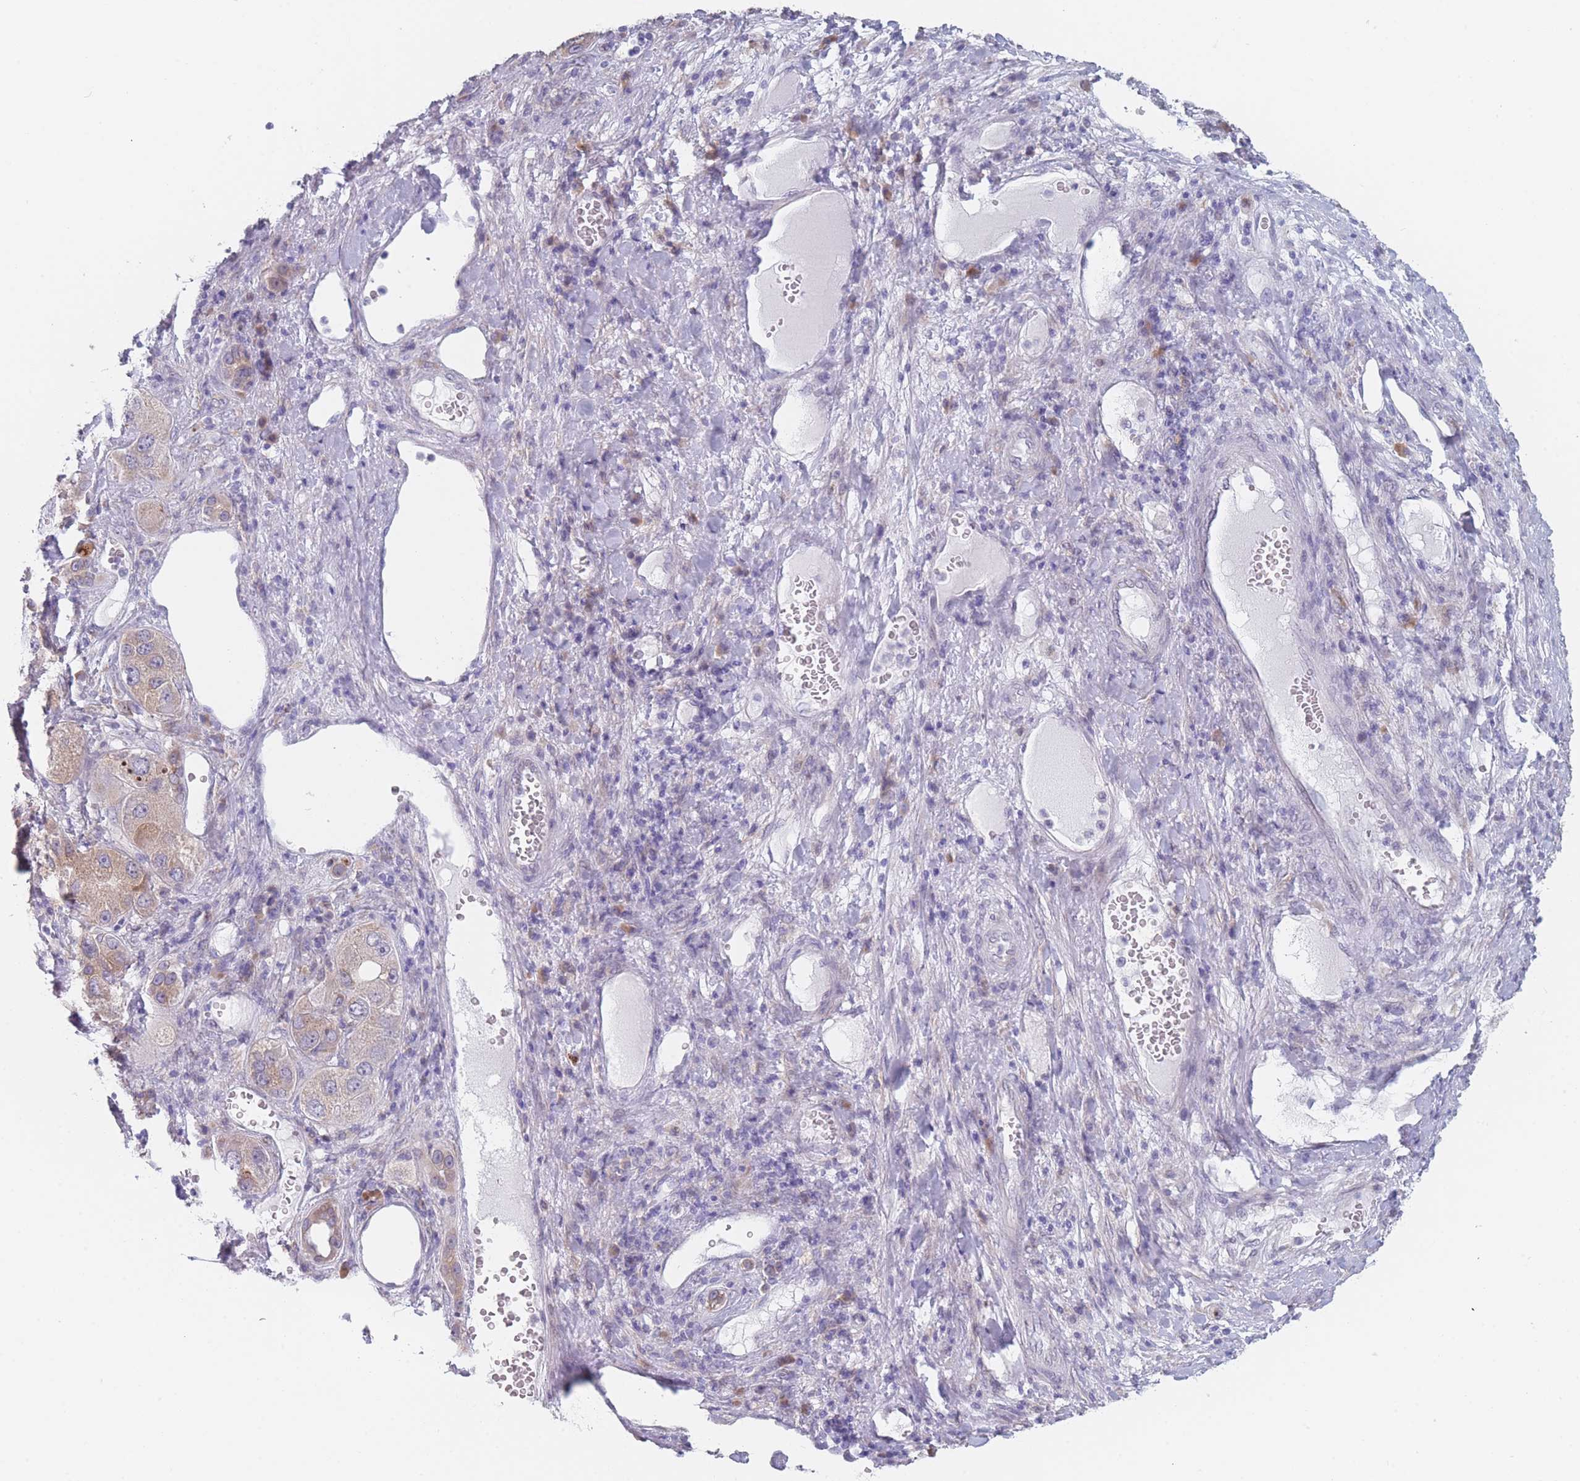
{"staining": {"intensity": "moderate", "quantity": "25%-75%", "location": "cytoplasmic/membranous"}, "tissue": "liver cancer", "cell_type": "Tumor cells", "image_type": "cancer", "snomed": [{"axis": "morphology", "description": "Carcinoma, Hepatocellular, NOS"}, {"axis": "topography", "description": "Liver"}], "caption": "Liver cancer was stained to show a protein in brown. There is medium levels of moderate cytoplasmic/membranous expression in about 25%-75% of tumor cells. (brown staining indicates protein expression, while blue staining denotes nuclei).", "gene": "TMED10", "patient": {"sex": "female", "age": 73}}